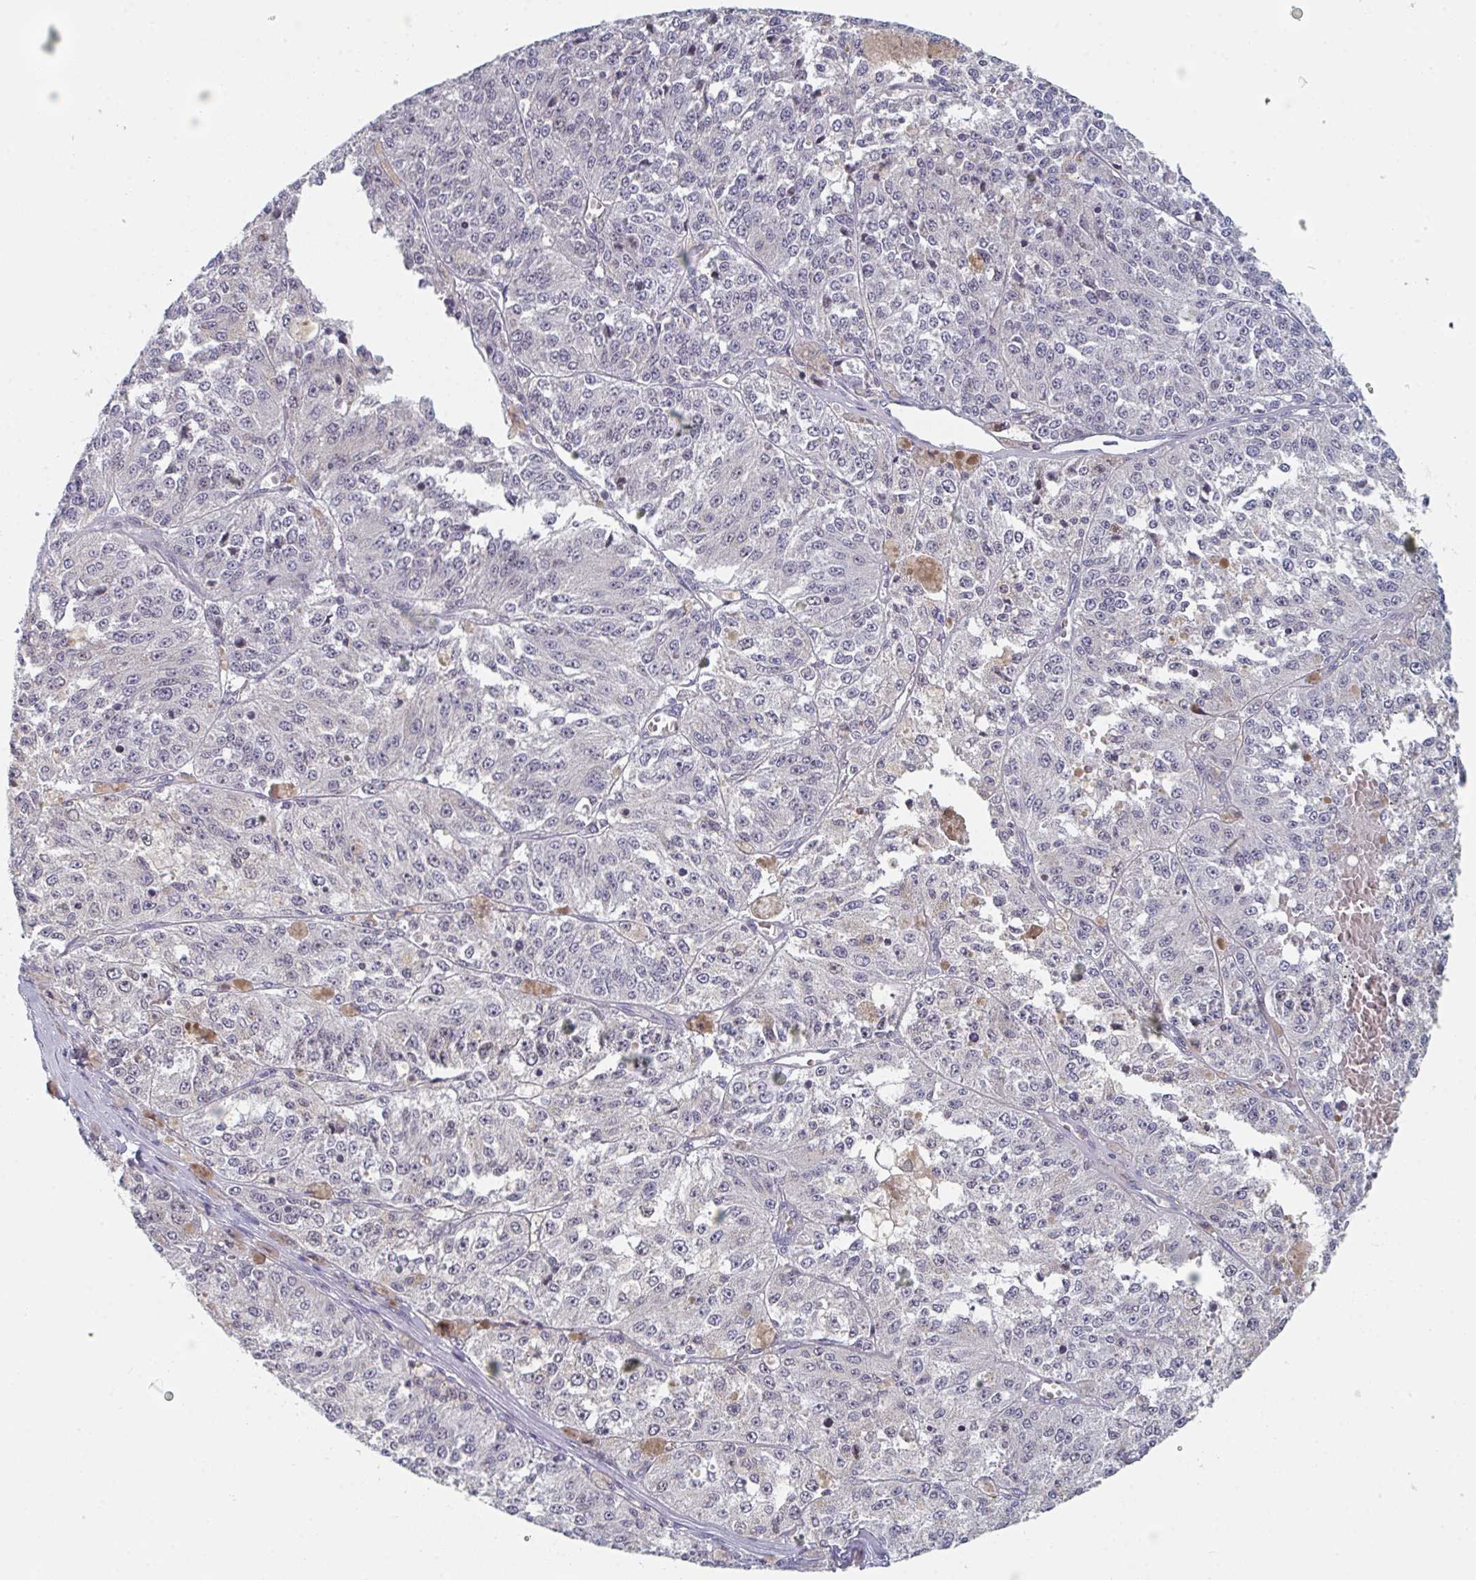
{"staining": {"intensity": "negative", "quantity": "none", "location": "none"}, "tissue": "melanoma", "cell_type": "Tumor cells", "image_type": "cancer", "snomed": [{"axis": "morphology", "description": "Malignant melanoma, Metastatic site"}, {"axis": "topography", "description": "Lymph node"}], "caption": "The histopathology image demonstrates no staining of tumor cells in malignant melanoma (metastatic site).", "gene": "CENPT", "patient": {"sex": "female", "age": 64}}